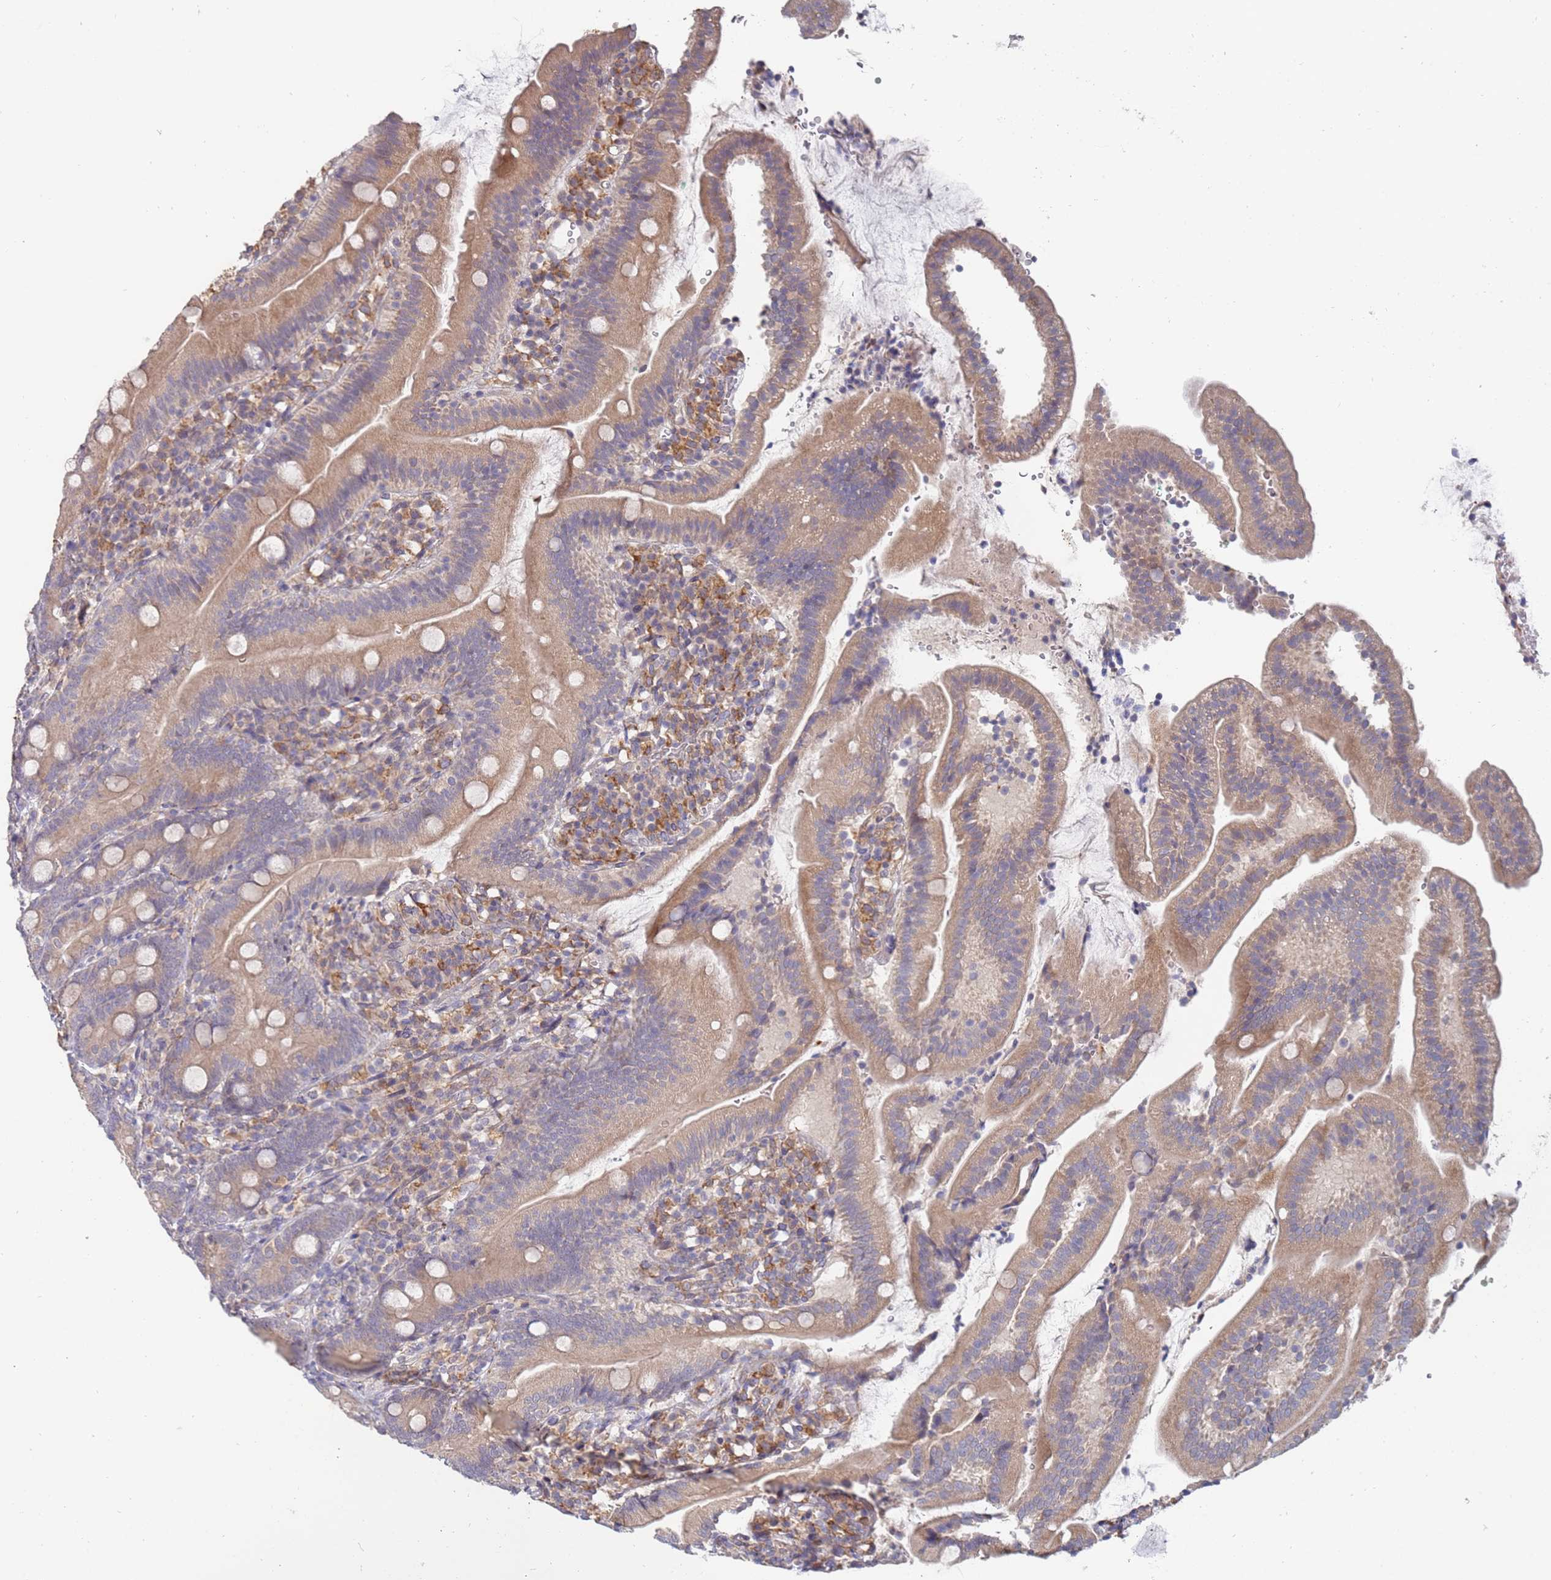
{"staining": {"intensity": "weak", "quantity": ">75%", "location": "cytoplasmic/membranous"}, "tissue": "duodenum", "cell_type": "Glandular cells", "image_type": "normal", "snomed": [{"axis": "morphology", "description": "Normal tissue, NOS"}, {"axis": "topography", "description": "Duodenum"}], "caption": "Immunohistochemical staining of unremarkable duodenum demonstrates weak cytoplasmic/membranous protein expression in about >75% of glandular cells. The protein of interest is stained brown, and the nuclei are stained in blue (DAB (3,3'-diaminobenzidine) IHC with brightfield microscopy, high magnification).", "gene": "VRK2", "patient": {"sex": "female", "age": 67}}